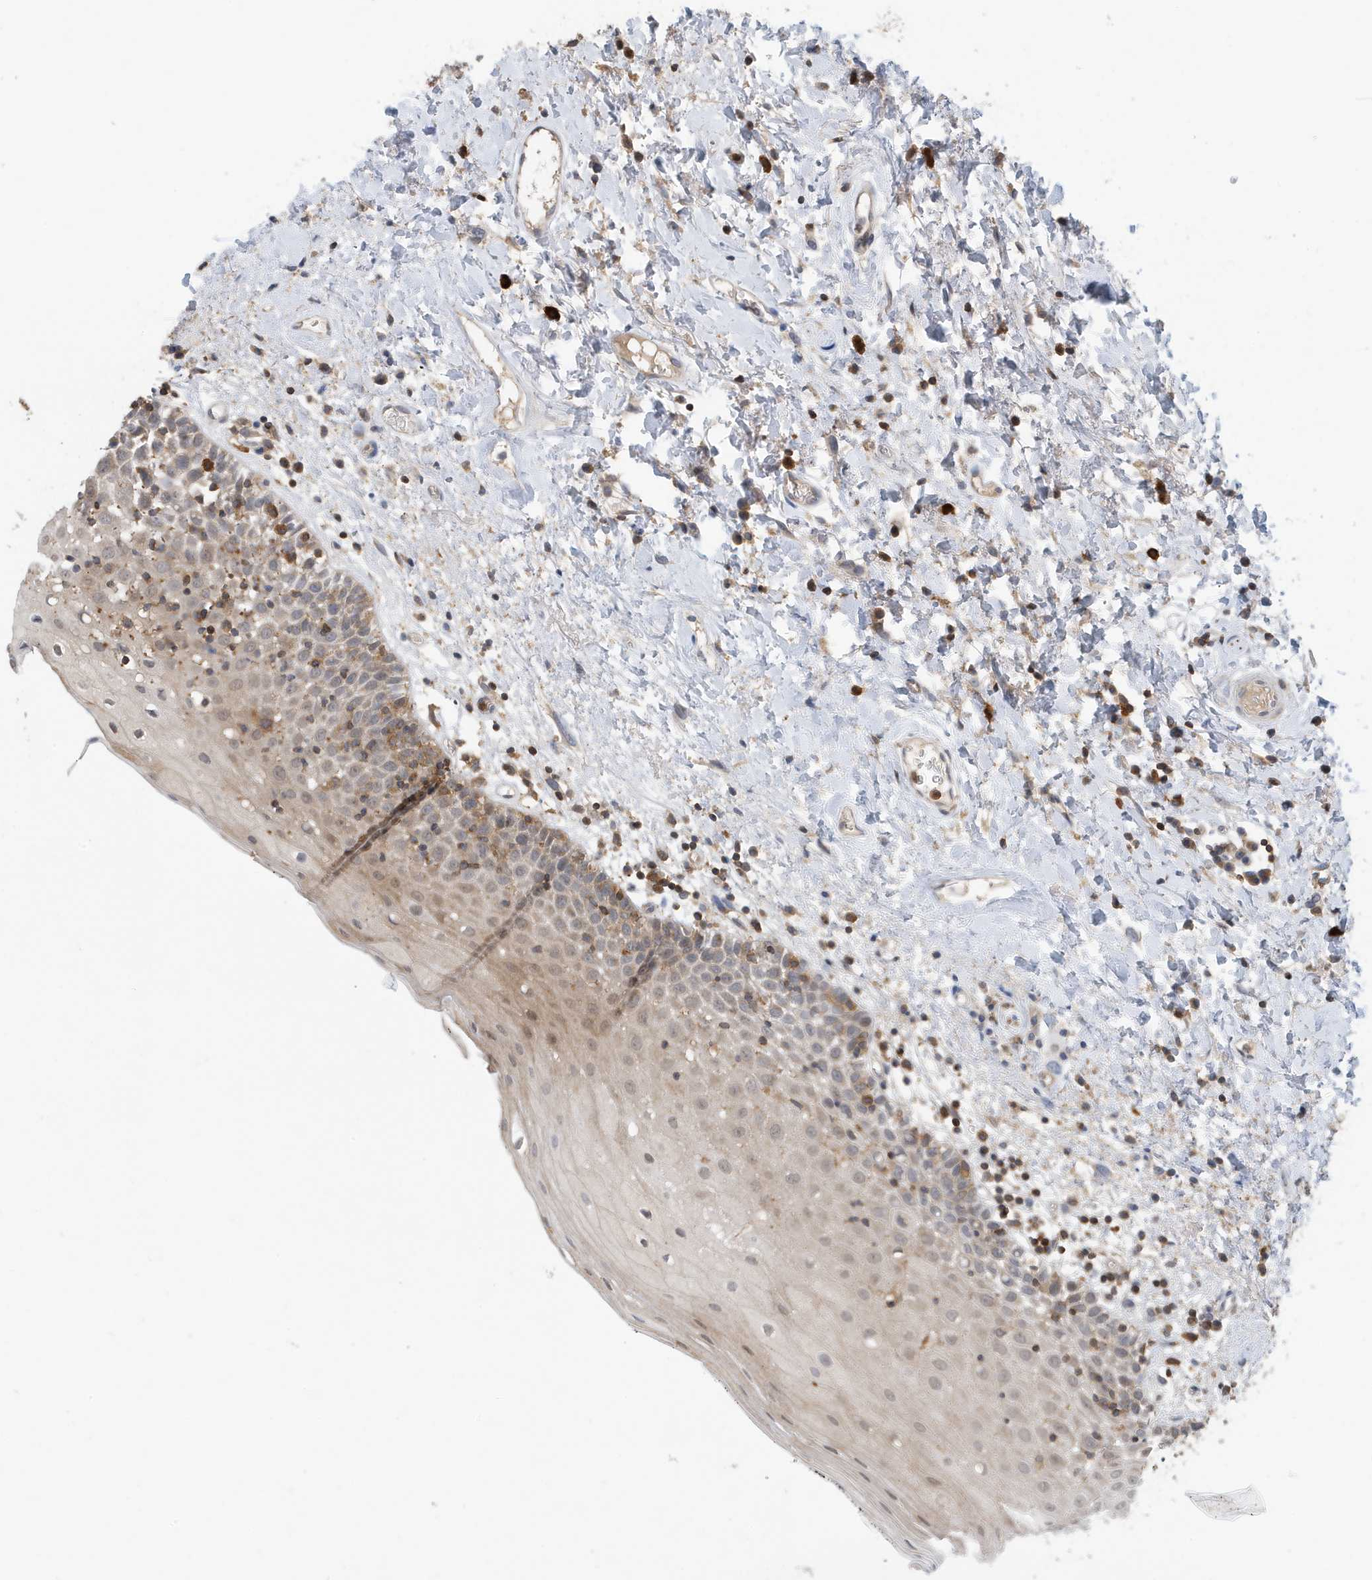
{"staining": {"intensity": "weak", "quantity": "<25%", "location": "cytoplasmic/membranous"}, "tissue": "oral mucosa", "cell_type": "Squamous epithelial cells", "image_type": "normal", "snomed": [{"axis": "morphology", "description": "Normal tissue, NOS"}, {"axis": "topography", "description": "Oral tissue"}], "caption": "Squamous epithelial cells are negative for brown protein staining in benign oral mucosa. Brightfield microscopy of IHC stained with DAB (3,3'-diaminobenzidine) (brown) and hematoxylin (blue), captured at high magnification.", "gene": "NSUN3", "patient": {"sex": "male", "age": 74}}